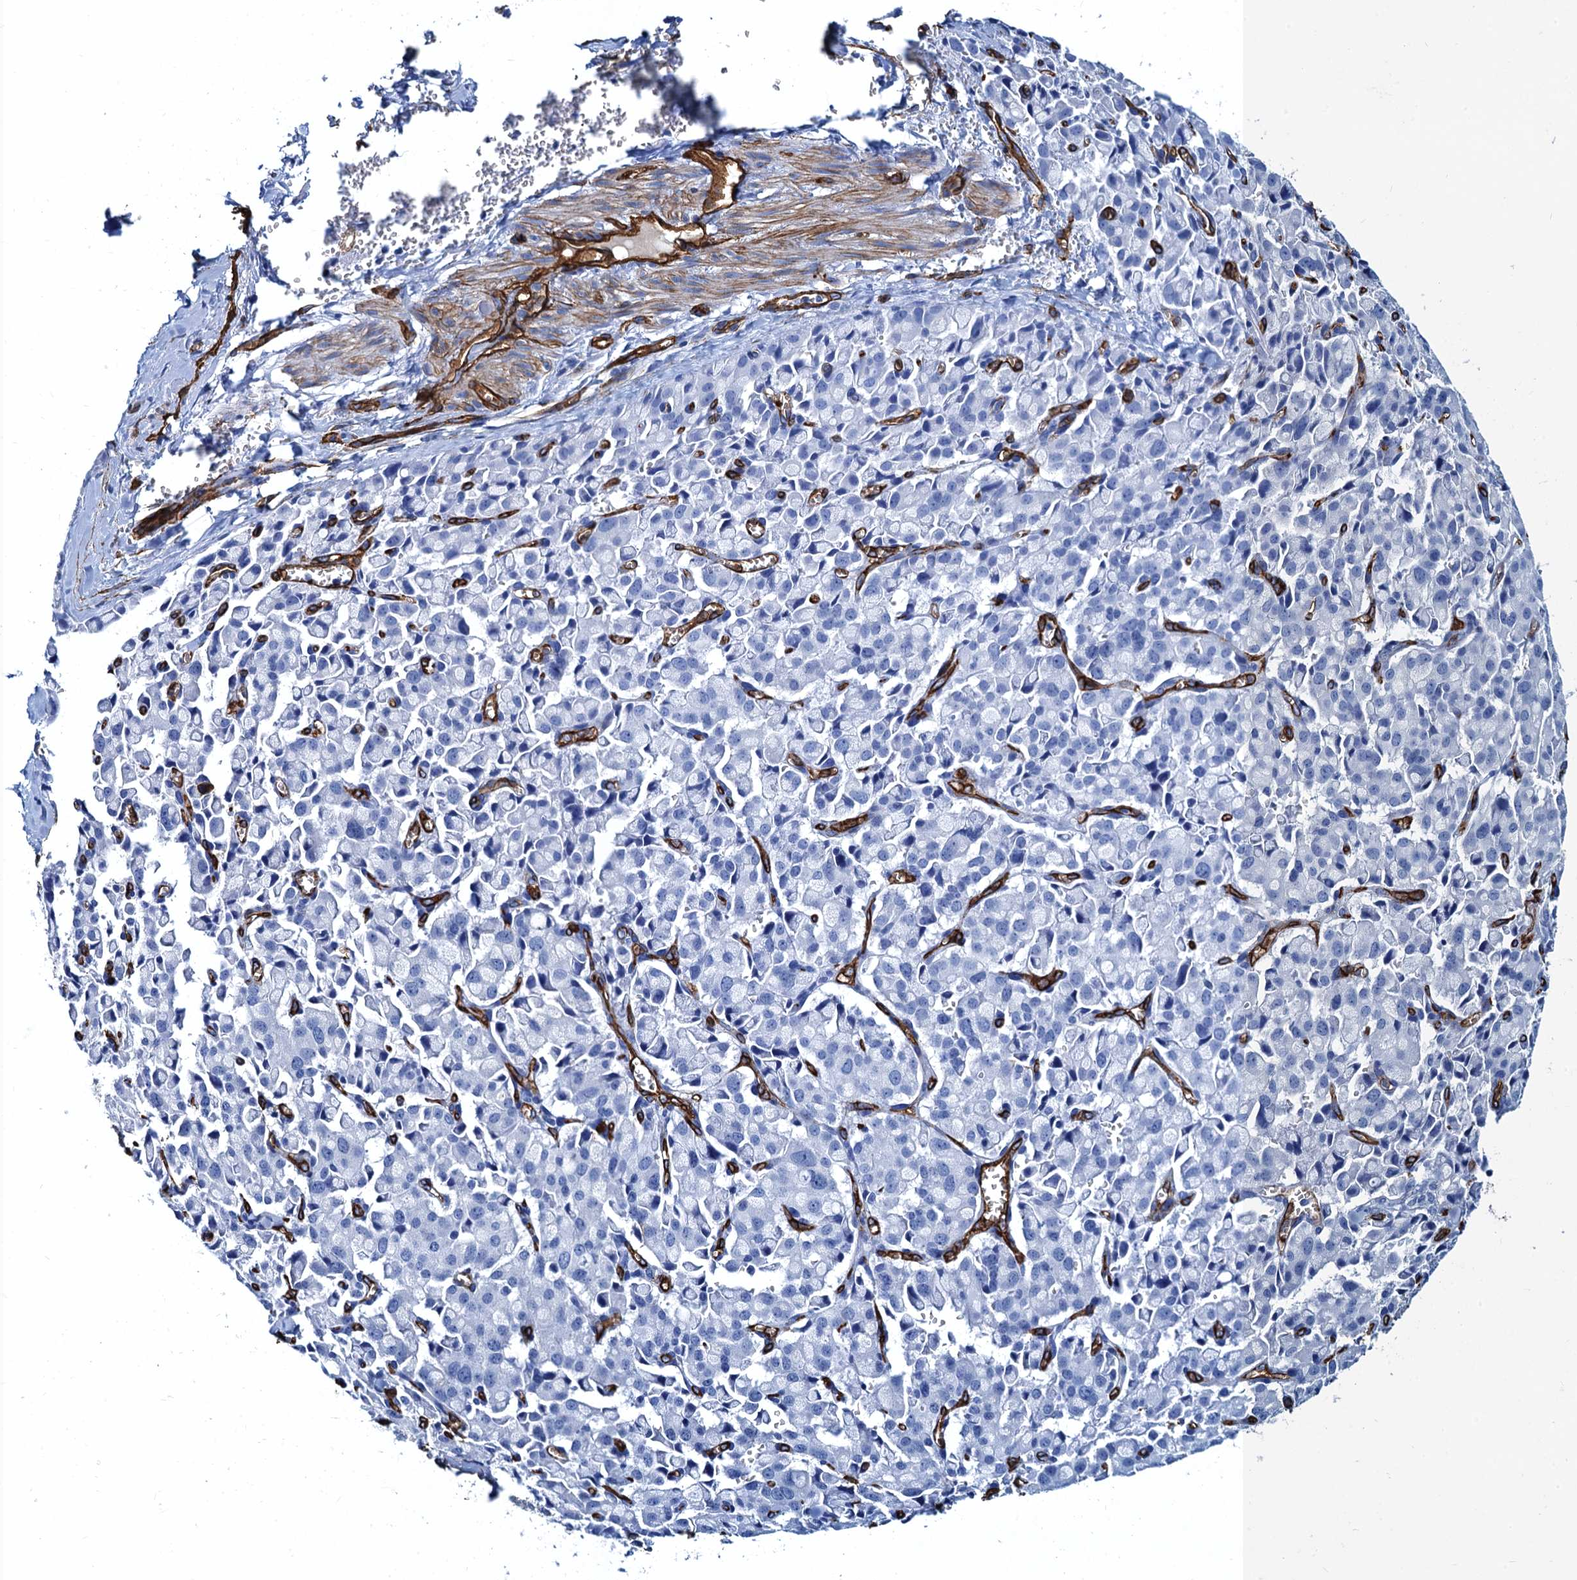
{"staining": {"intensity": "negative", "quantity": "none", "location": "none"}, "tissue": "pancreatic cancer", "cell_type": "Tumor cells", "image_type": "cancer", "snomed": [{"axis": "morphology", "description": "Adenocarcinoma, NOS"}, {"axis": "topography", "description": "Pancreas"}], "caption": "Immunohistochemistry micrograph of adenocarcinoma (pancreatic) stained for a protein (brown), which shows no staining in tumor cells.", "gene": "CAVIN2", "patient": {"sex": "male", "age": 65}}